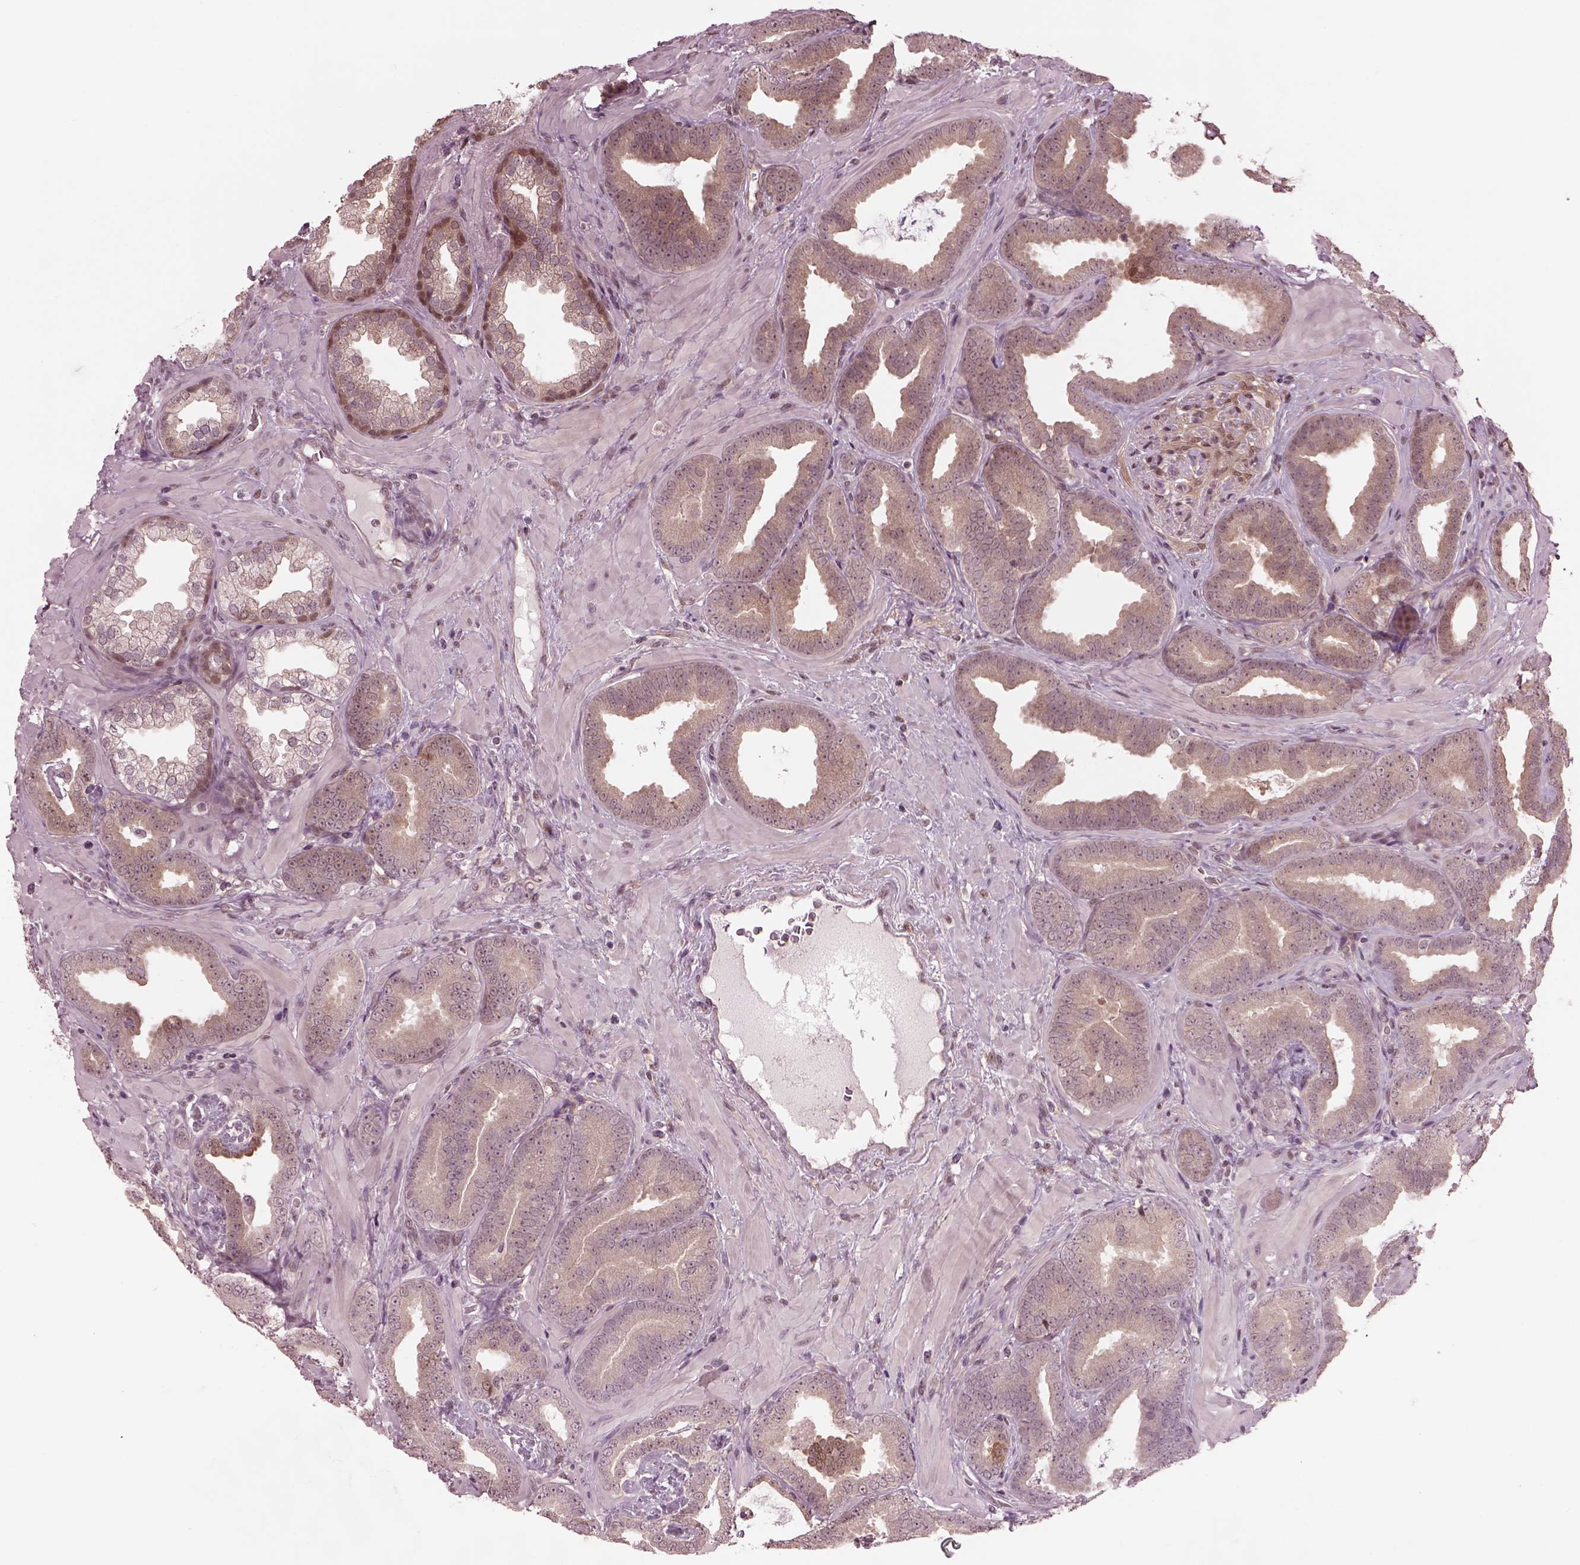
{"staining": {"intensity": "weak", "quantity": ">75%", "location": "cytoplasmic/membranous"}, "tissue": "prostate cancer", "cell_type": "Tumor cells", "image_type": "cancer", "snomed": [{"axis": "morphology", "description": "Adenocarcinoma, Low grade"}, {"axis": "topography", "description": "Prostate"}], "caption": "IHC (DAB (3,3'-diaminobenzidine)) staining of human prostate adenocarcinoma (low-grade) reveals weak cytoplasmic/membranous protein expression in about >75% of tumor cells.", "gene": "SRI", "patient": {"sex": "male", "age": 63}}